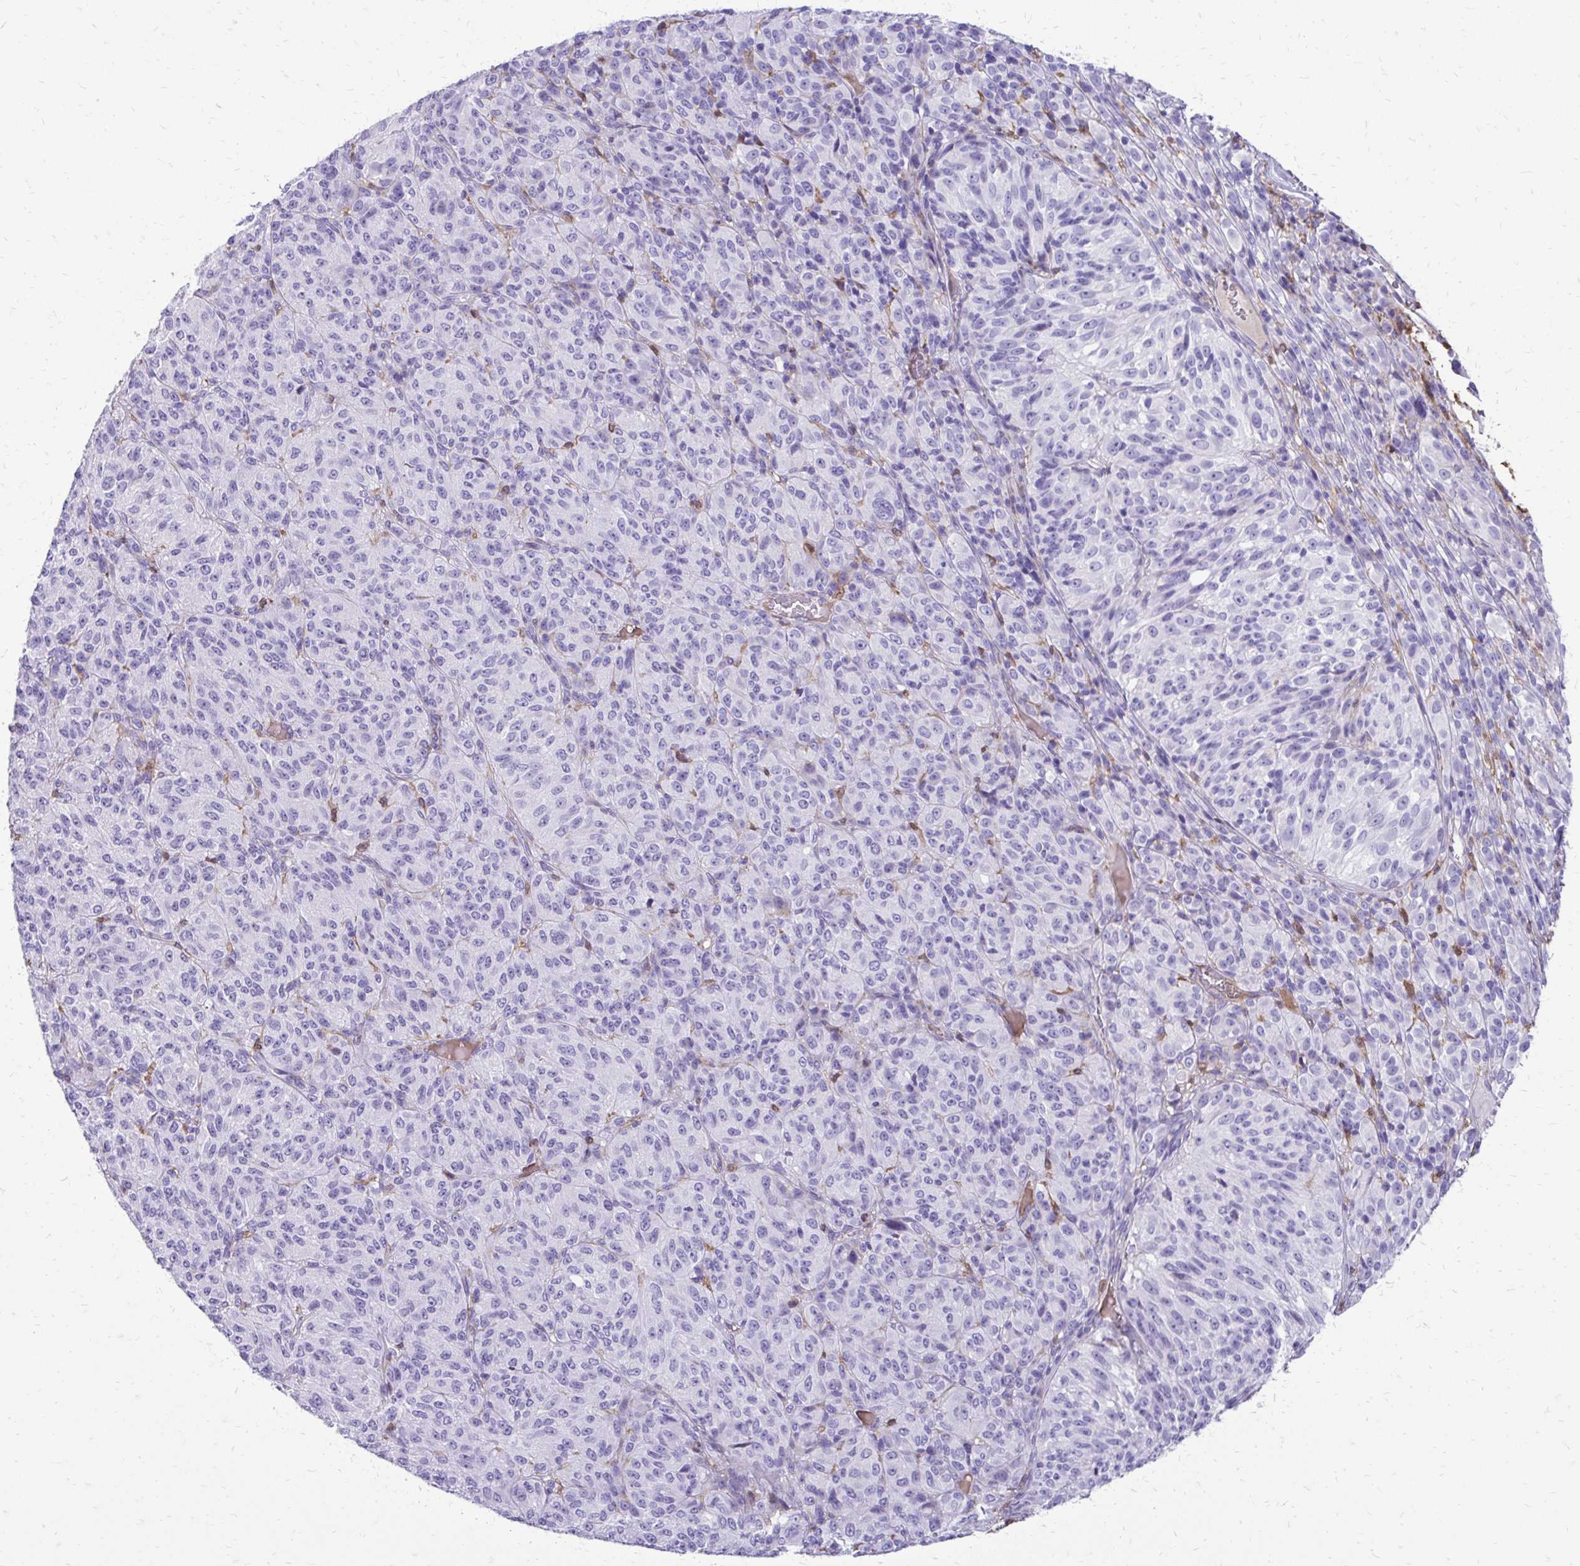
{"staining": {"intensity": "negative", "quantity": "none", "location": "none"}, "tissue": "melanoma", "cell_type": "Tumor cells", "image_type": "cancer", "snomed": [{"axis": "morphology", "description": "Malignant melanoma, Metastatic site"}, {"axis": "topography", "description": "Brain"}], "caption": "Immunohistochemical staining of human malignant melanoma (metastatic site) exhibits no significant staining in tumor cells. The staining was performed using DAB to visualize the protein expression in brown, while the nuclei were stained in blue with hematoxylin (Magnification: 20x).", "gene": "SIGLEC11", "patient": {"sex": "female", "age": 56}}